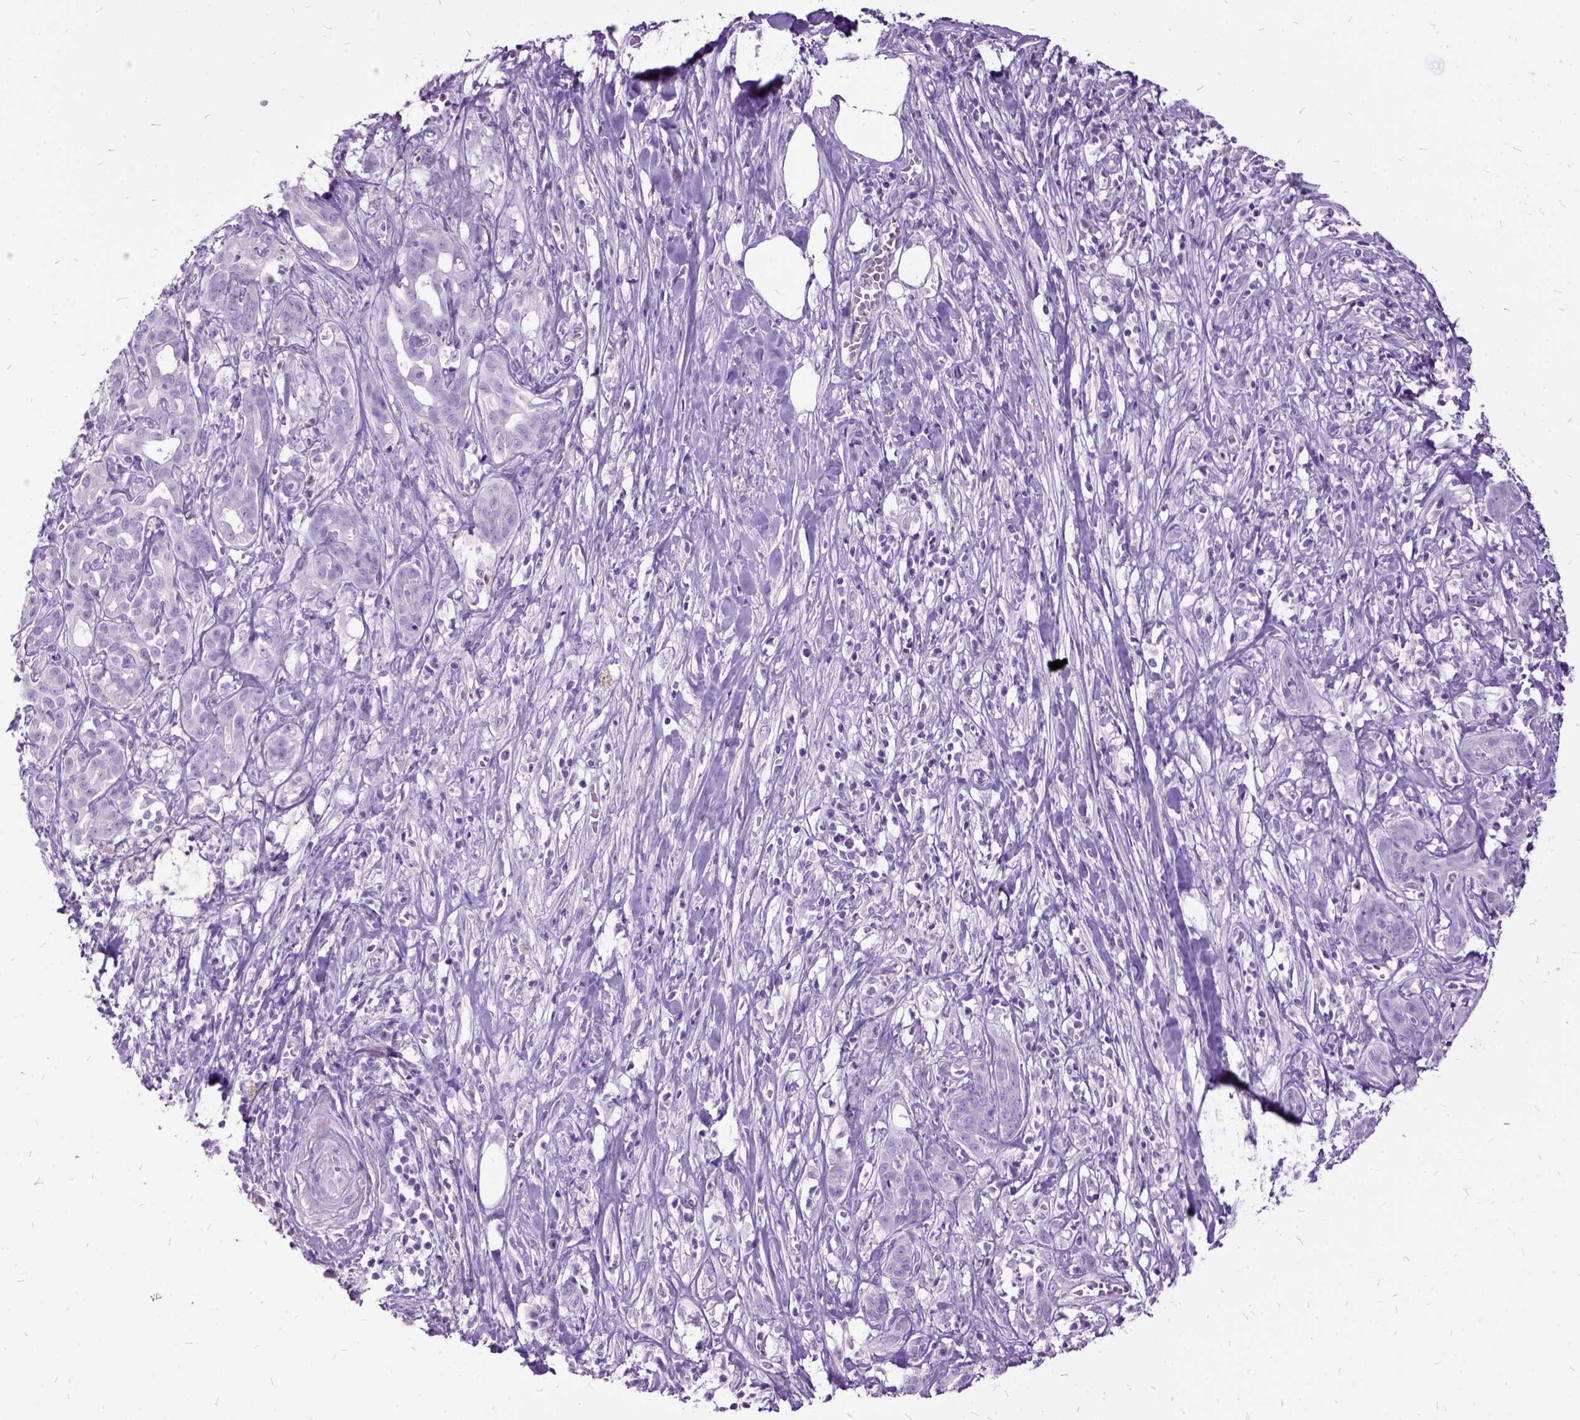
{"staining": {"intensity": "negative", "quantity": "none", "location": "none"}, "tissue": "pancreatic cancer", "cell_type": "Tumor cells", "image_type": "cancer", "snomed": [{"axis": "morphology", "description": "Adenocarcinoma, NOS"}, {"axis": "topography", "description": "Pancreas"}], "caption": "There is no significant staining in tumor cells of adenocarcinoma (pancreatic).", "gene": "MME", "patient": {"sex": "male", "age": 61}}